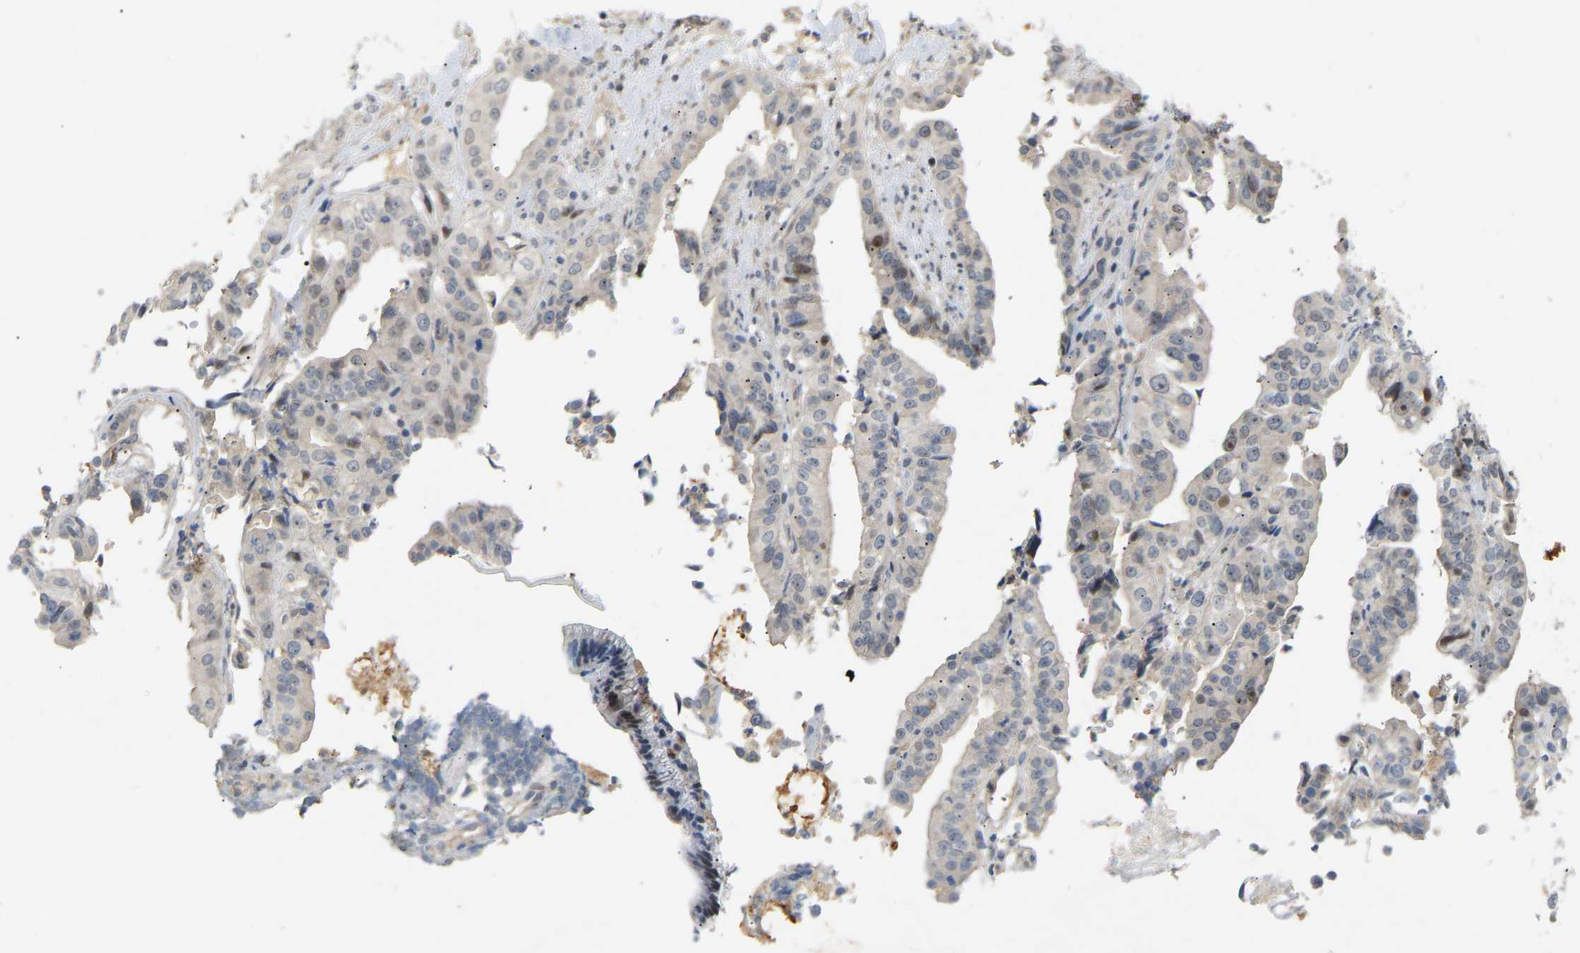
{"staining": {"intensity": "negative", "quantity": "none", "location": "none"}, "tissue": "liver cancer", "cell_type": "Tumor cells", "image_type": "cancer", "snomed": [{"axis": "morphology", "description": "Cholangiocarcinoma"}, {"axis": "topography", "description": "Liver"}], "caption": "High magnification brightfield microscopy of liver cancer (cholangiocarcinoma) stained with DAB (3,3'-diaminobenzidine) (brown) and counterstained with hematoxylin (blue): tumor cells show no significant positivity. (Brightfield microscopy of DAB (3,3'-diaminobenzidine) immunohistochemistry (IHC) at high magnification).", "gene": "PTPN4", "patient": {"sex": "female", "age": 61}}